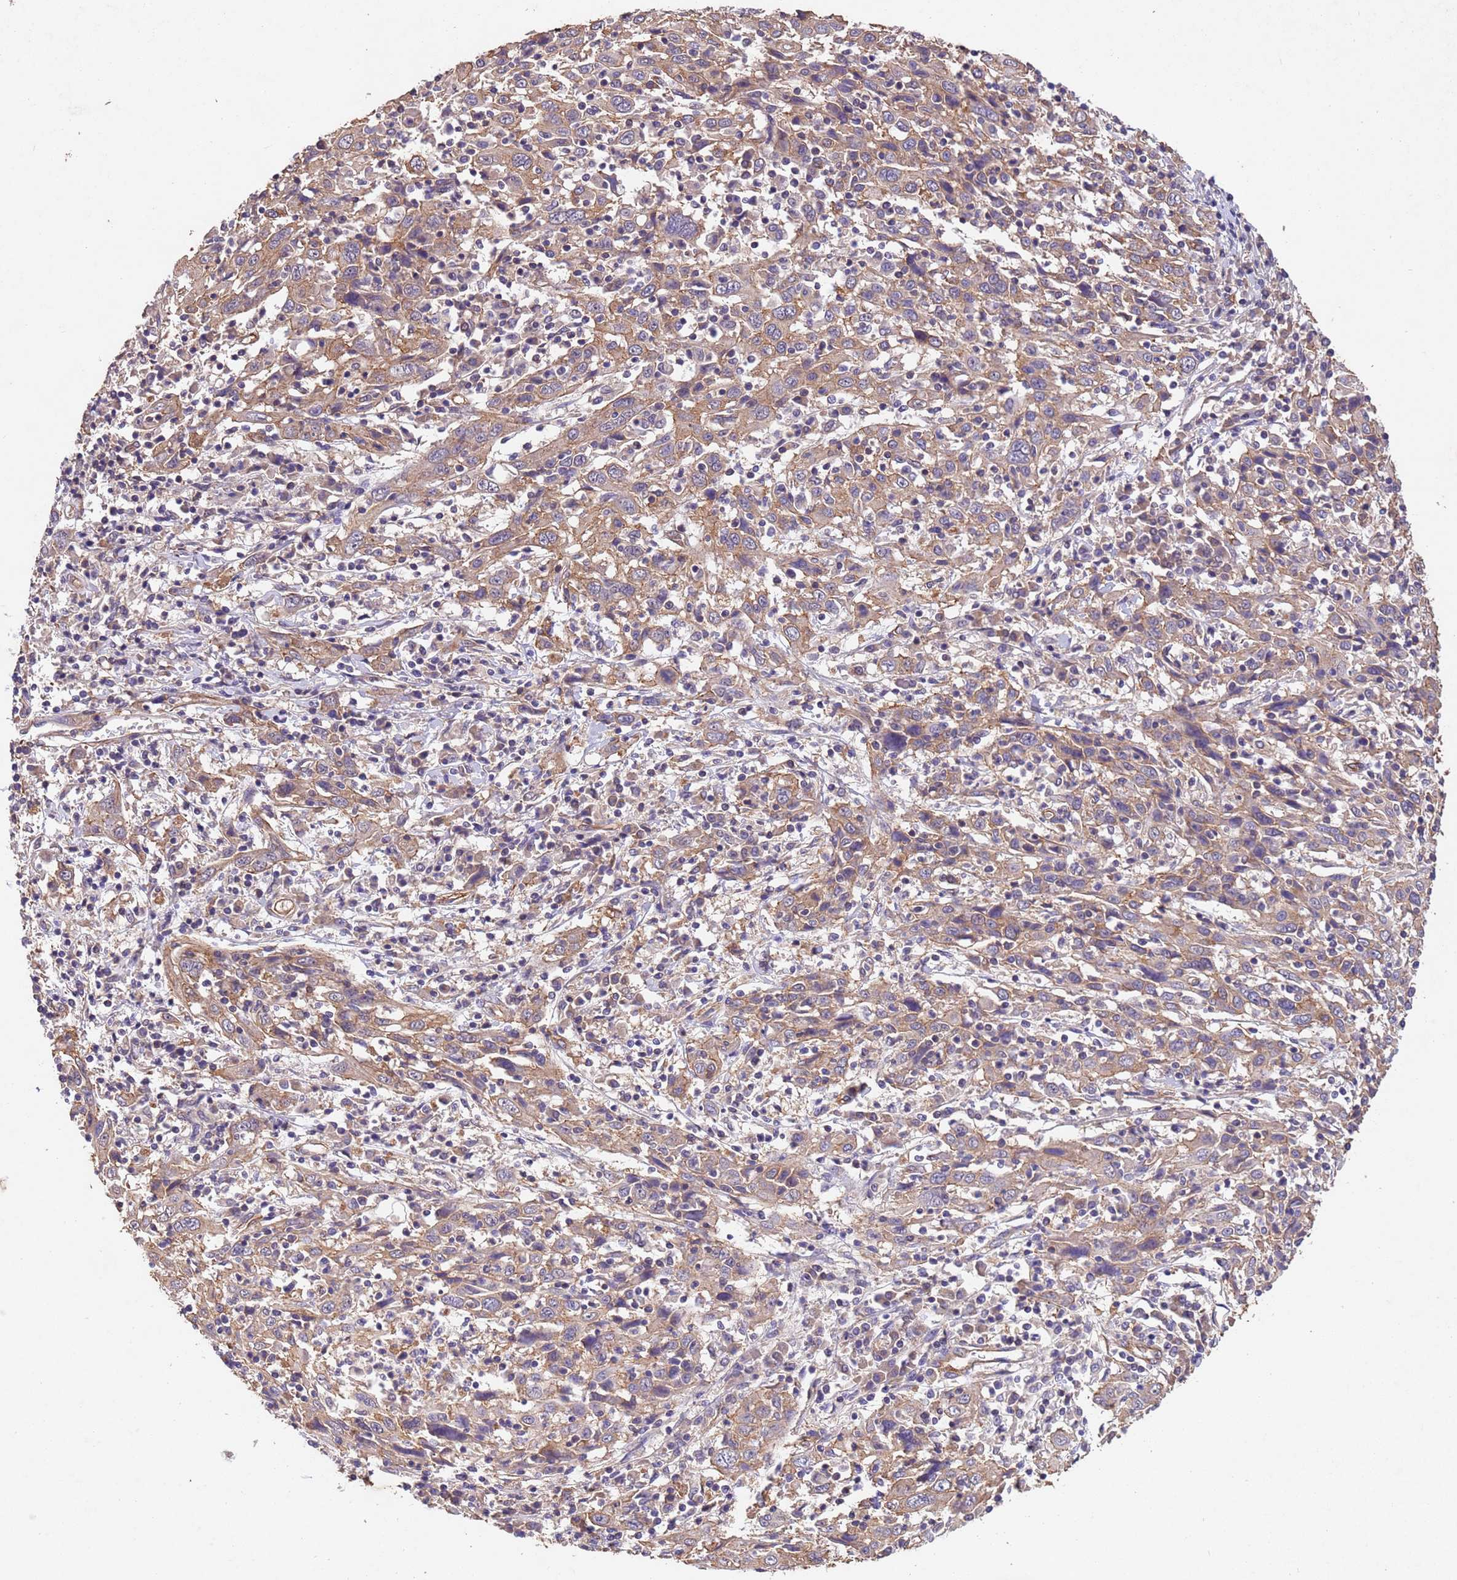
{"staining": {"intensity": "moderate", "quantity": ">75%", "location": "cytoplasmic/membranous"}, "tissue": "cervical cancer", "cell_type": "Tumor cells", "image_type": "cancer", "snomed": [{"axis": "morphology", "description": "Squamous cell carcinoma, NOS"}, {"axis": "topography", "description": "Cervix"}], "caption": "Brown immunohistochemical staining in human cervical squamous cell carcinoma displays moderate cytoplasmic/membranous staining in about >75% of tumor cells.", "gene": "MTX3", "patient": {"sex": "female", "age": 46}}